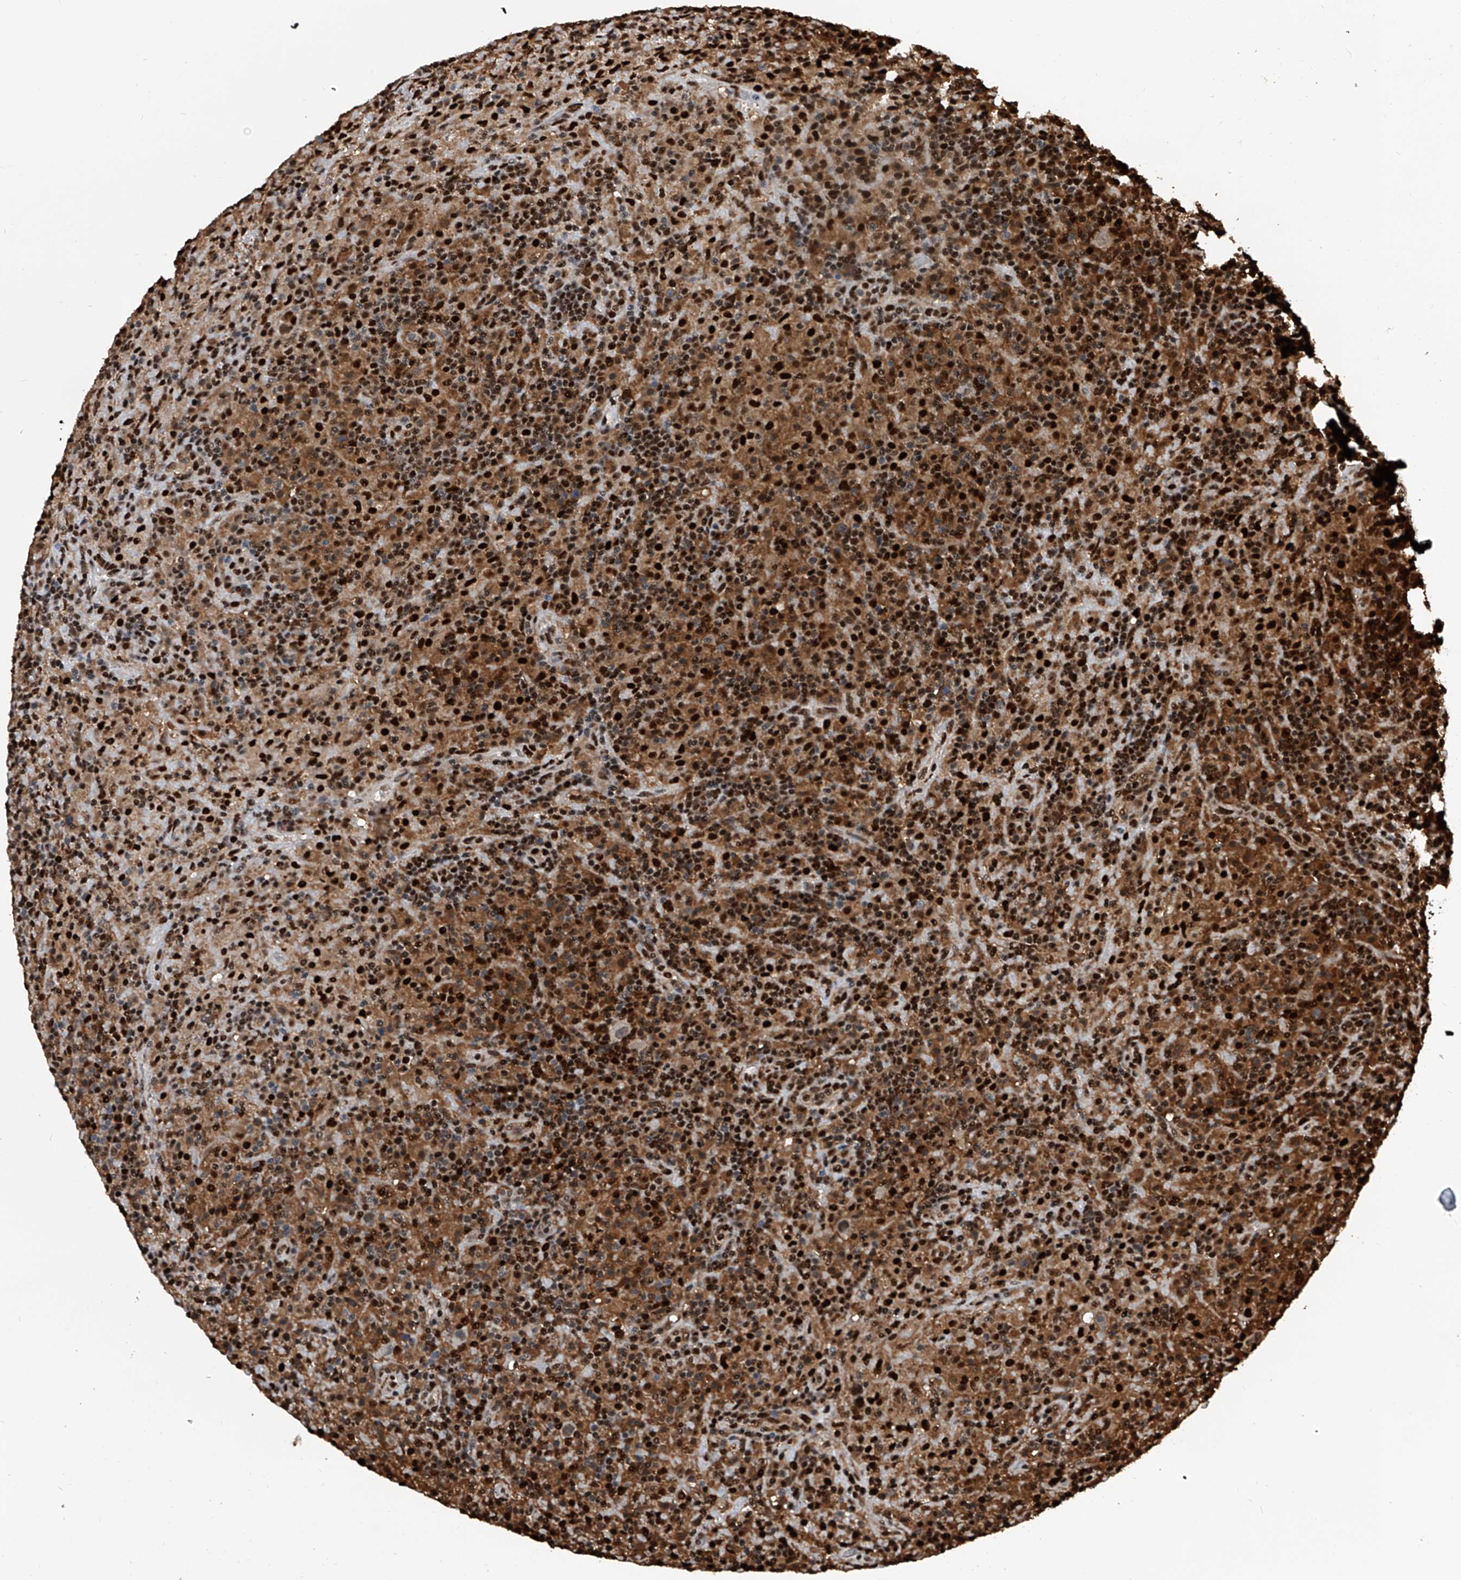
{"staining": {"intensity": "weak", "quantity": ">75%", "location": "cytoplasmic/membranous,nuclear"}, "tissue": "lymphoma", "cell_type": "Tumor cells", "image_type": "cancer", "snomed": [{"axis": "morphology", "description": "Hodgkin's disease, NOS"}, {"axis": "topography", "description": "Lymph node"}], "caption": "This is a photomicrograph of immunohistochemistry staining of Hodgkin's disease, which shows weak staining in the cytoplasmic/membranous and nuclear of tumor cells.", "gene": "FKBP5", "patient": {"sex": "male", "age": 70}}